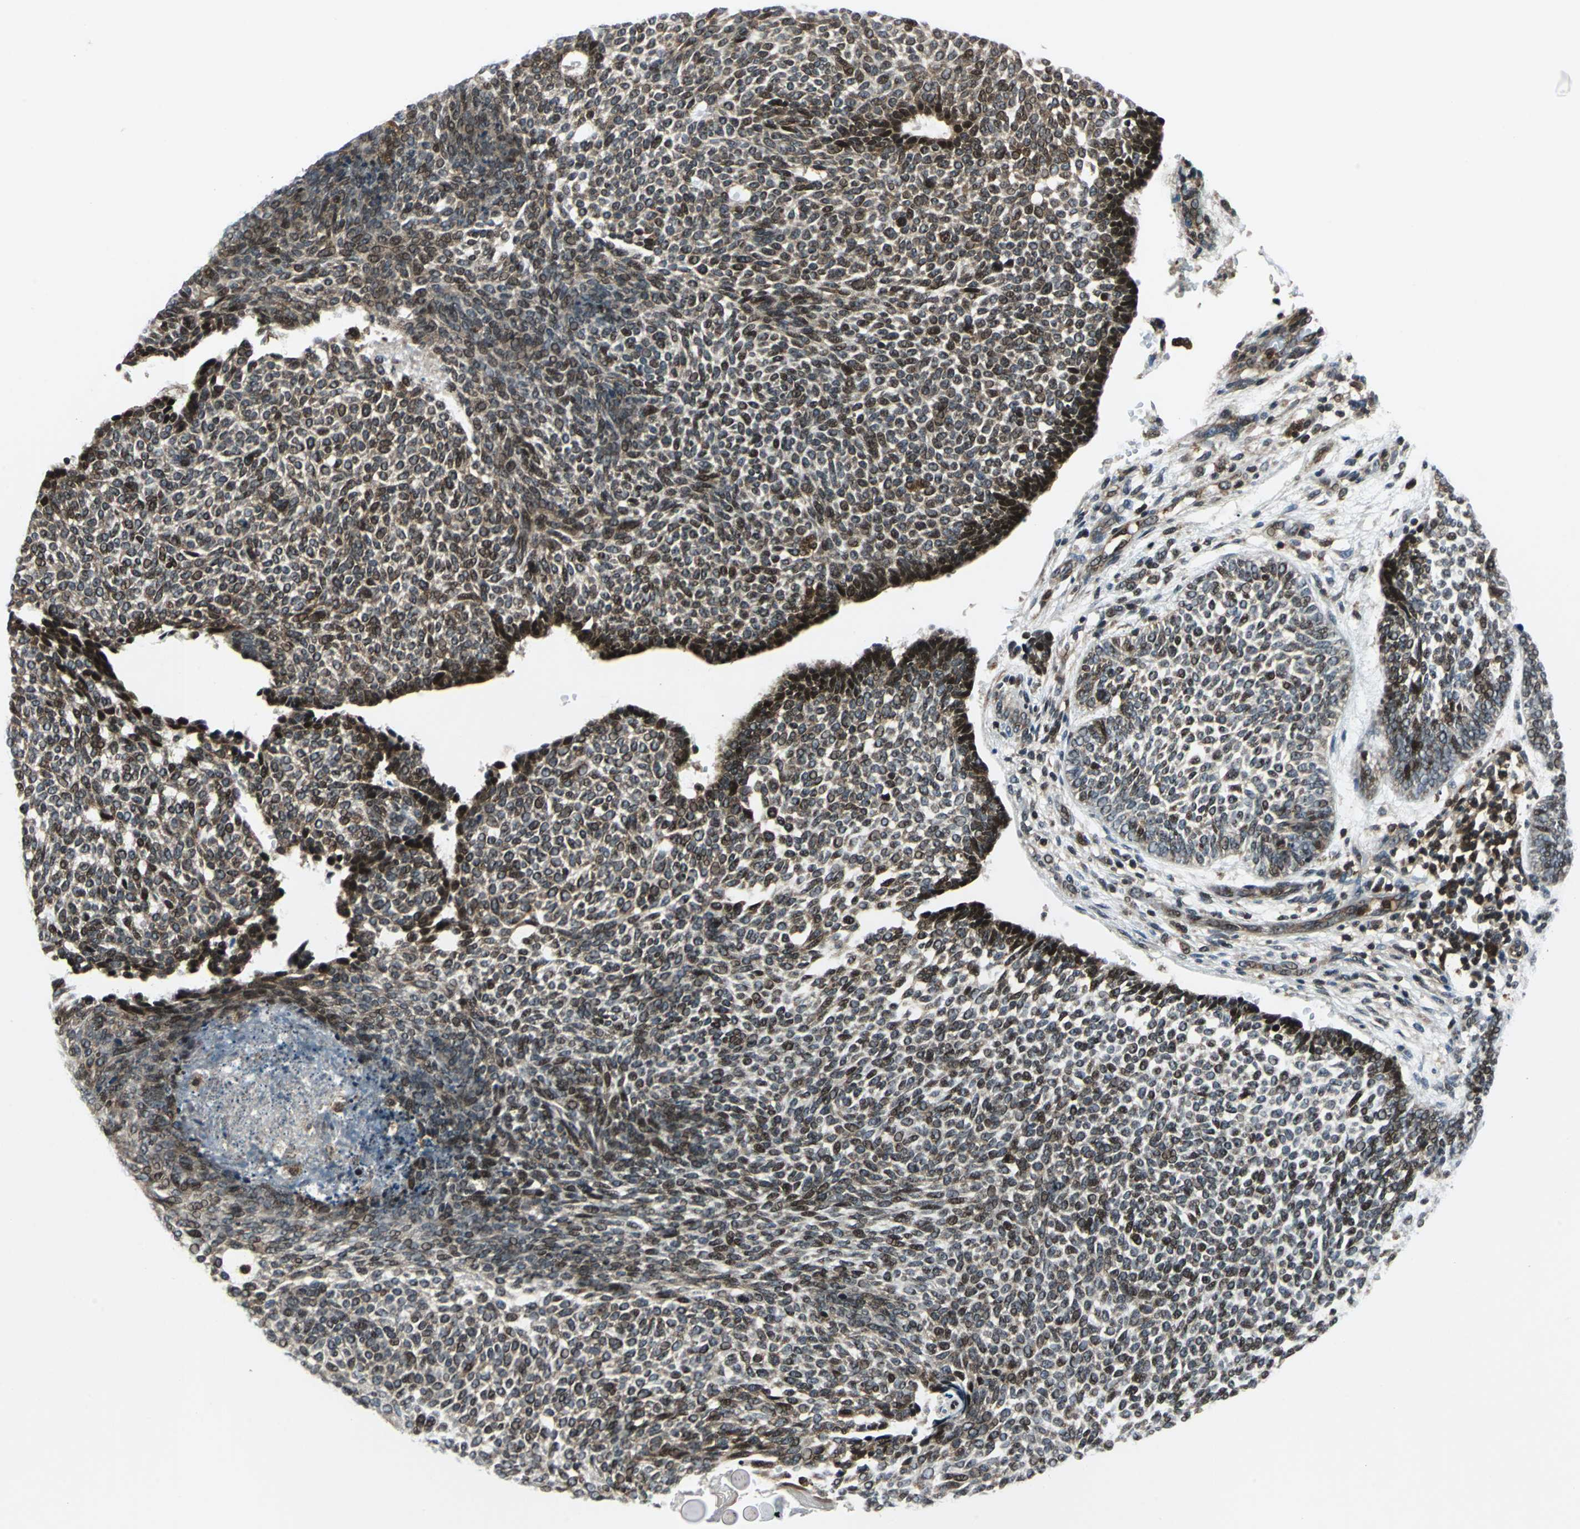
{"staining": {"intensity": "strong", "quantity": "25%-75%", "location": "nuclear"}, "tissue": "skin cancer", "cell_type": "Tumor cells", "image_type": "cancer", "snomed": [{"axis": "morphology", "description": "Normal tissue, NOS"}, {"axis": "morphology", "description": "Basal cell carcinoma"}, {"axis": "topography", "description": "Skin"}], "caption": "Immunohistochemical staining of human basal cell carcinoma (skin) reveals strong nuclear protein positivity in approximately 25%-75% of tumor cells. Immunohistochemistry (ihc) stains the protein of interest in brown and the nuclei are stained blue.", "gene": "AATF", "patient": {"sex": "male", "age": 87}}